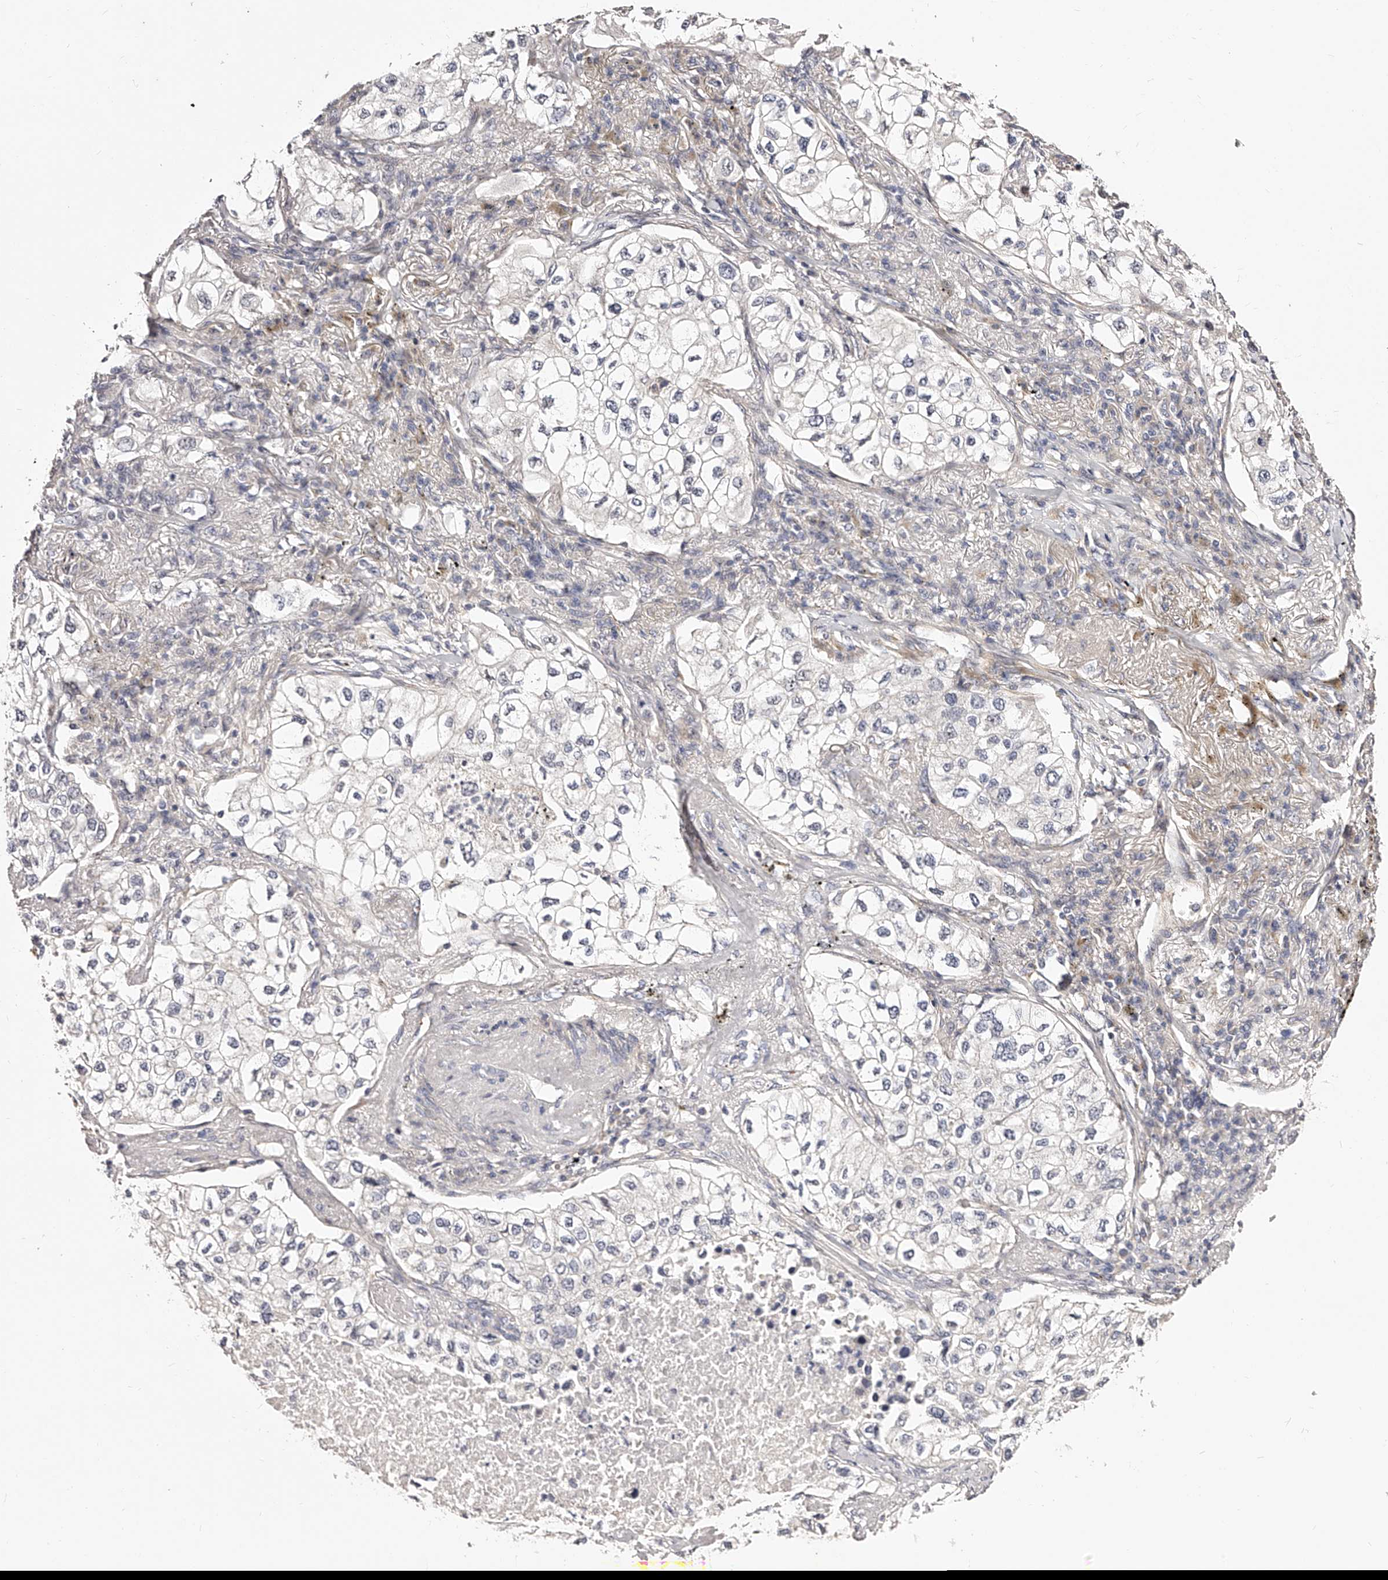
{"staining": {"intensity": "negative", "quantity": "none", "location": "none"}, "tissue": "lung cancer", "cell_type": "Tumor cells", "image_type": "cancer", "snomed": [{"axis": "morphology", "description": "Adenocarcinoma, NOS"}, {"axis": "topography", "description": "Lung"}], "caption": "Immunohistochemical staining of human lung cancer (adenocarcinoma) displays no significant expression in tumor cells.", "gene": "ZNF502", "patient": {"sex": "male", "age": 63}}